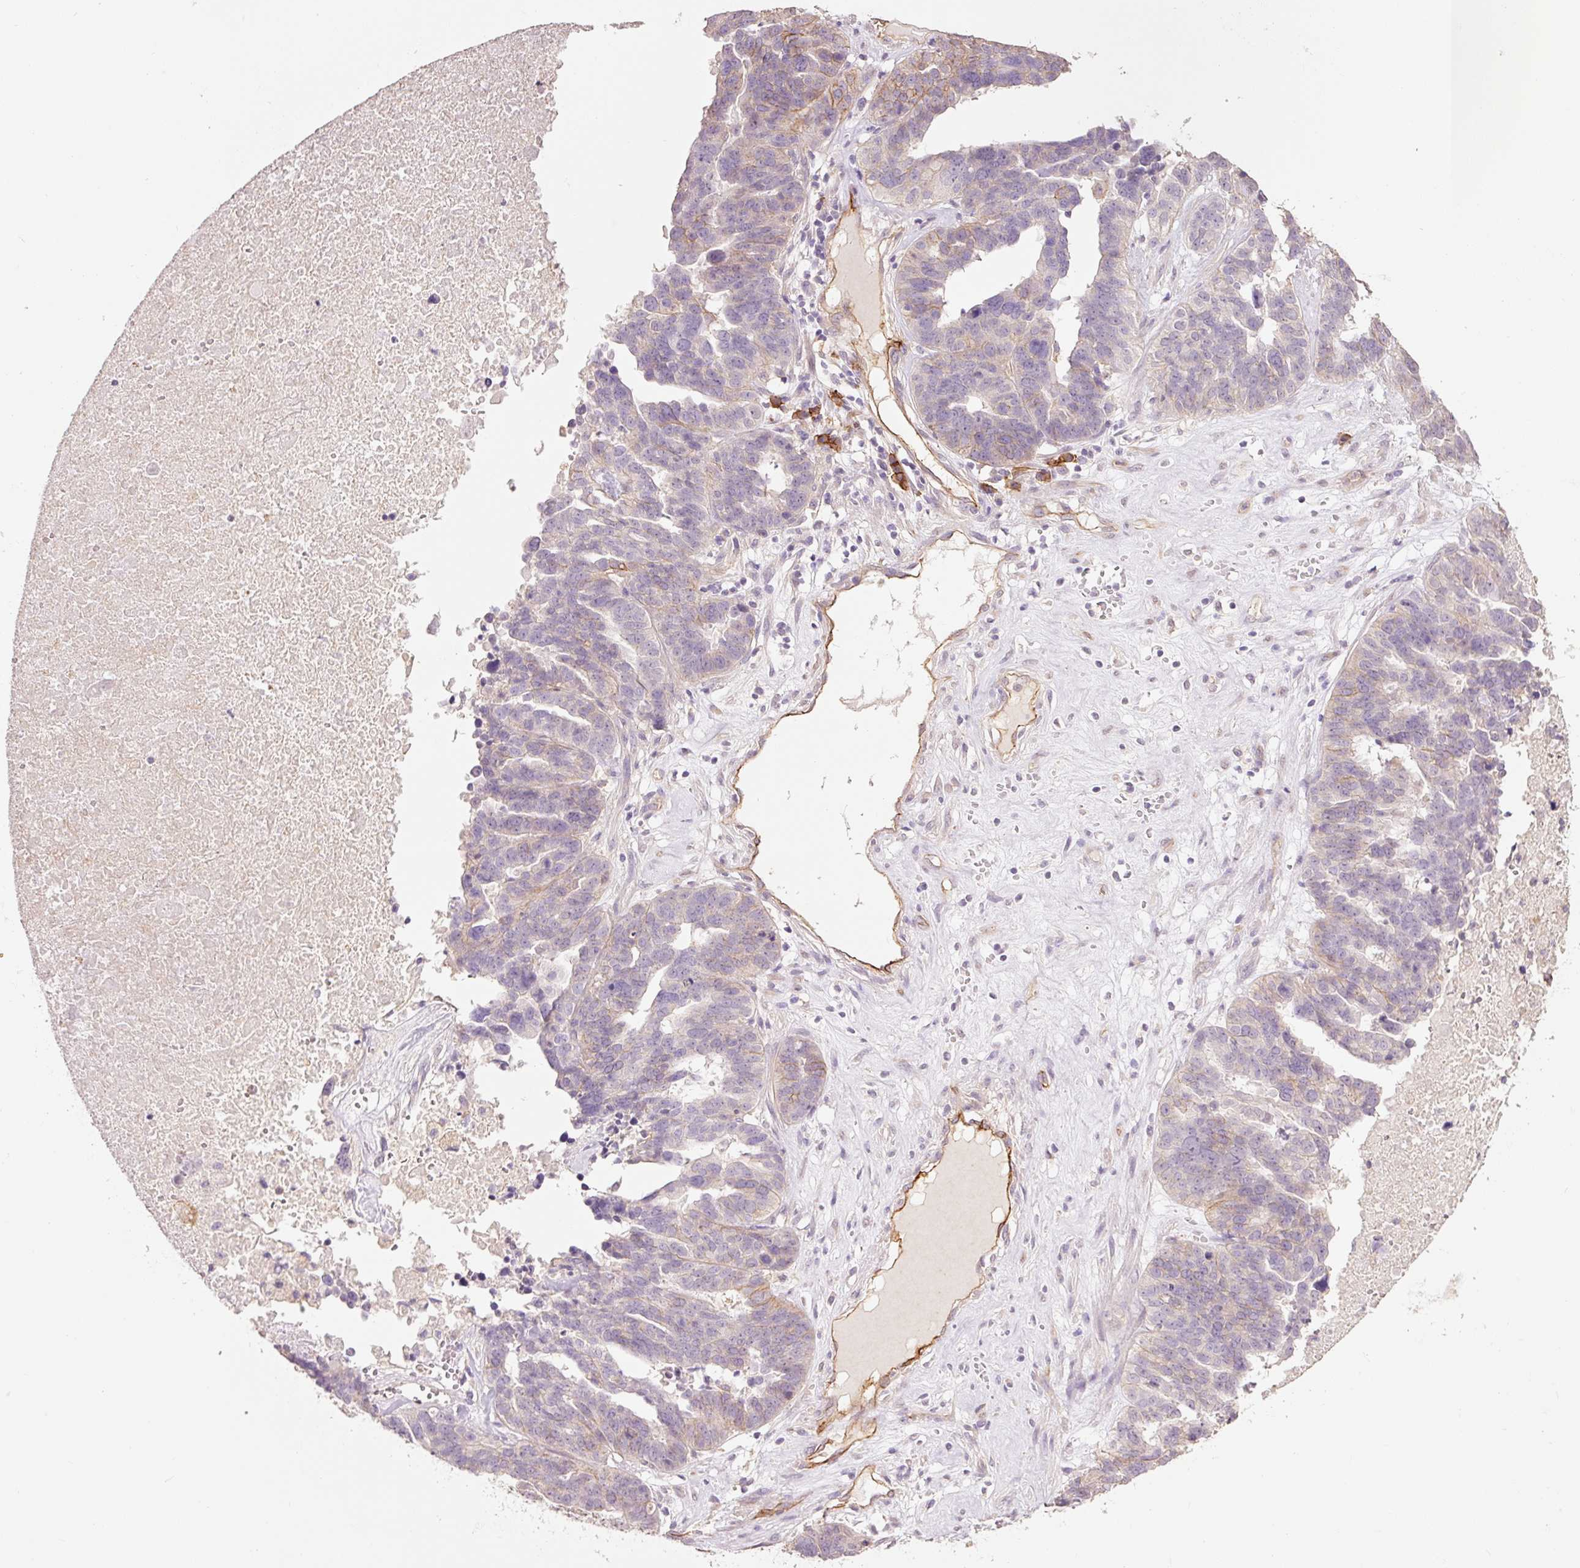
{"staining": {"intensity": "moderate", "quantity": "<25%", "location": "cytoplasmic/membranous"}, "tissue": "ovarian cancer", "cell_type": "Tumor cells", "image_type": "cancer", "snomed": [{"axis": "morphology", "description": "Cystadenocarcinoma, serous, NOS"}, {"axis": "topography", "description": "Ovary"}], "caption": "Immunohistochemistry (IHC) (DAB (3,3'-diaminobenzidine)) staining of human ovarian cancer (serous cystadenocarcinoma) shows moderate cytoplasmic/membranous protein positivity in approximately <25% of tumor cells.", "gene": "SLC1A4", "patient": {"sex": "female", "age": 59}}